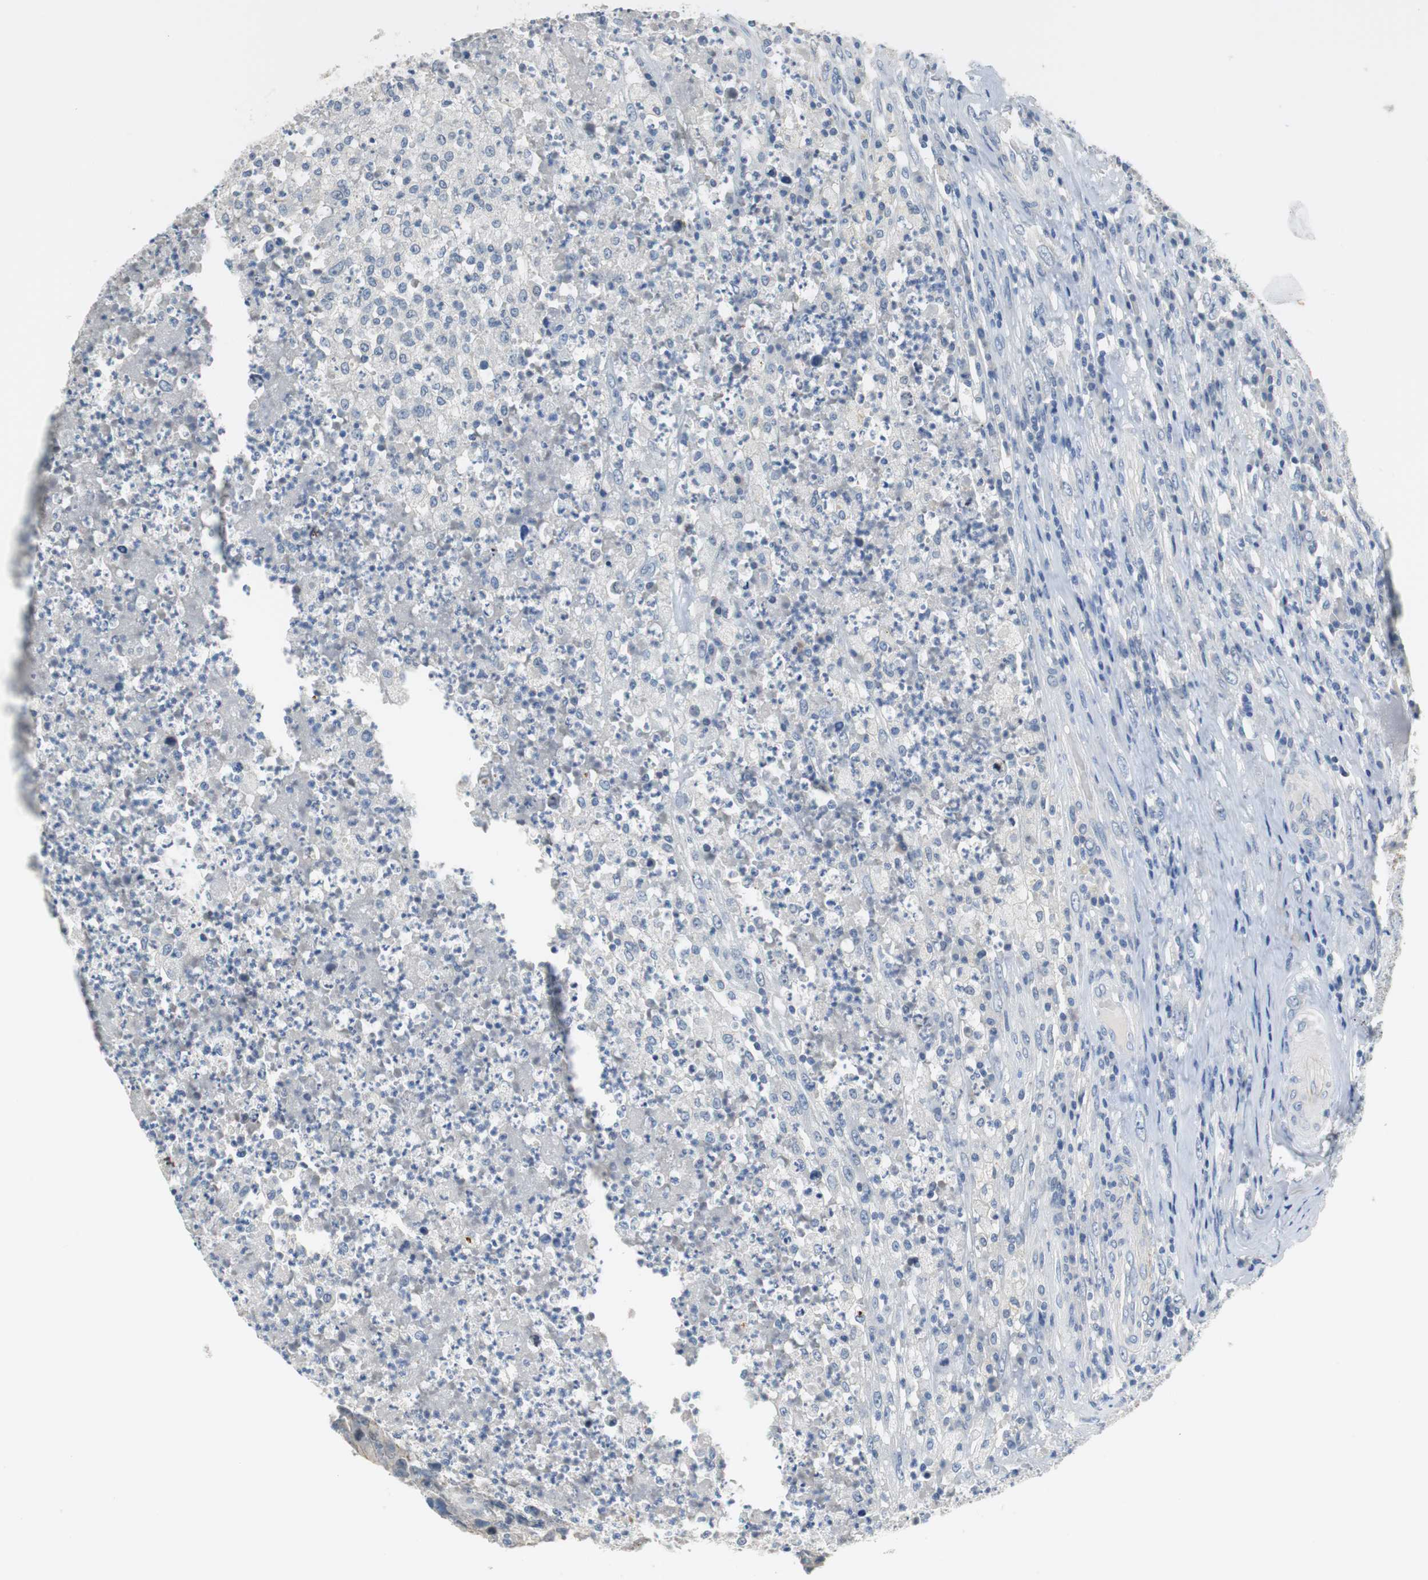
{"staining": {"intensity": "negative", "quantity": "none", "location": "none"}, "tissue": "testis cancer", "cell_type": "Tumor cells", "image_type": "cancer", "snomed": [{"axis": "morphology", "description": "Necrosis, NOS"}, {"axis": "morphology", "description": "Carcinoma, Embryonal, NOS"}, {"axis": "topography", "description": "Testis"}], "caption": "Tumor cells are negative for brown protein staining in embryonal carcinoma (testis).", "gene": "MUC7", "patient": {"sex": "male", "age": 19}}